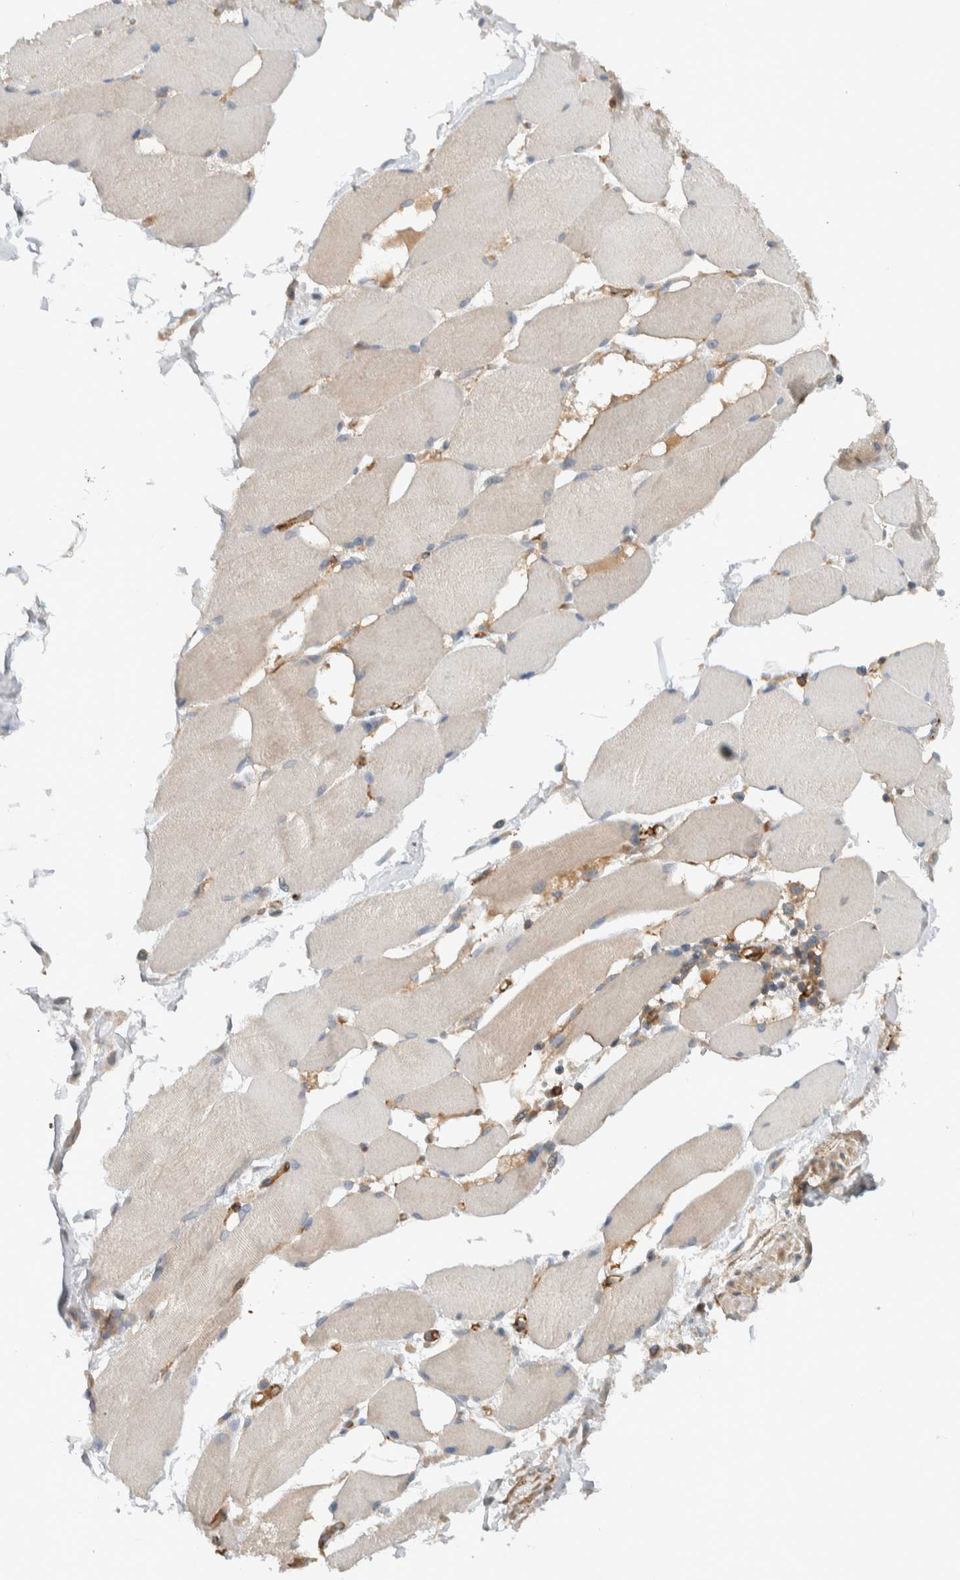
{"staining": {"intensity": "weak", "quantity": ">75%", "location": "cytoplasmic/membranous"}, "tissue": "skeletal muscle", "cell_type": "Myocytes", "image_type": "normal", "snomed": [{"axis": "morphology", "description": "Normal tissue, NOS"}, {"axis": "topography", "description": "Skin"}, {"axis": "topography", "description": "Skeletal muscle"}], "caption": "Protein staining demonstrates weak cytoplasmic/membranous expression in about >75% of myocytes in normal skeletal muscle.", "gene": "MPRIP", "patient": {"sex": "male", "age": 83}}